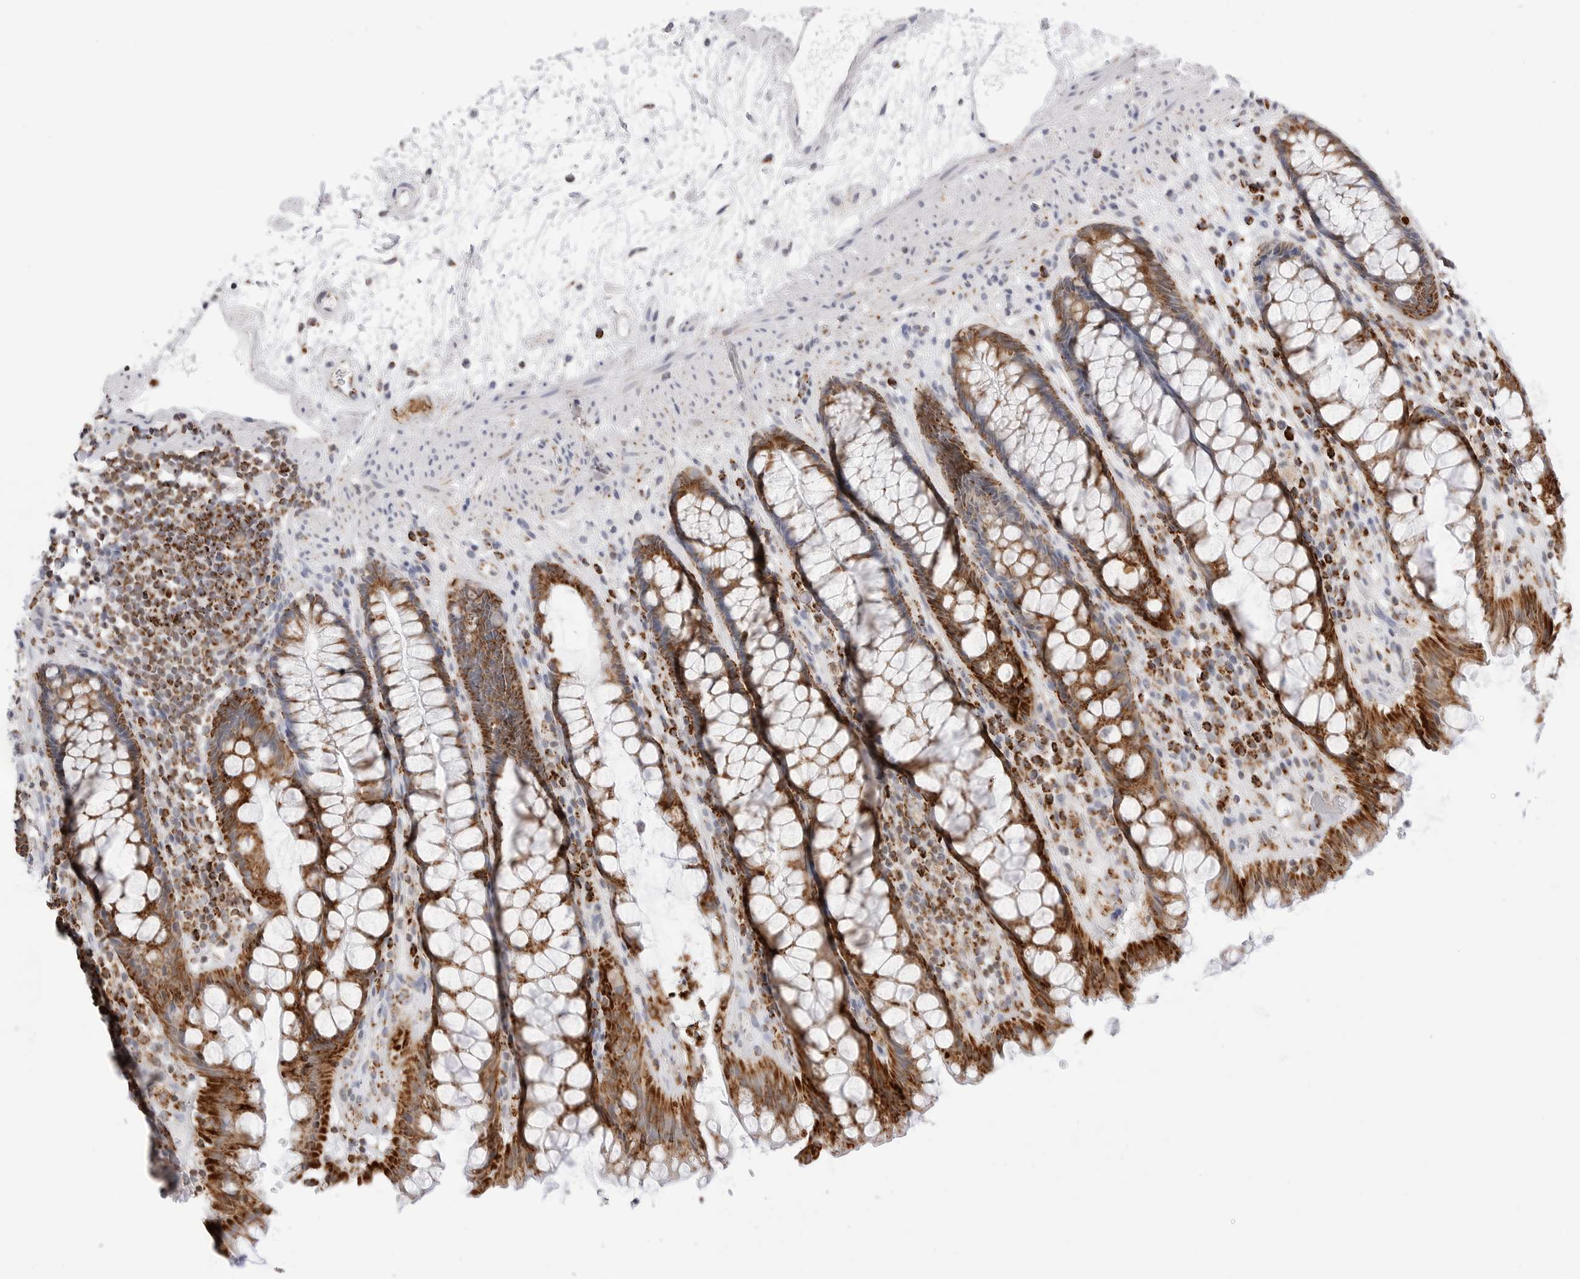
{"staining": {"intensity": "strong", "quantity": ">75%", "location": "cytoplasmic/membranous"}, "tissue": "rectum", "cell_type": "Glandular cells", "image_type": "normal", "snomed": [{"axis": "morphology", "description": "Normal tissue, NOS"}, {"axis": "topography", "description": "Rectum"}], "caption": "IHC micrograph of benign rectum stained for a protein (brown), which reveals high levels of strong cytoplasmic/membranous positivity in about >75% of glandular cells.", "gene": "ATP5IF1", "patient": {"sex": "male", "age": 64}}